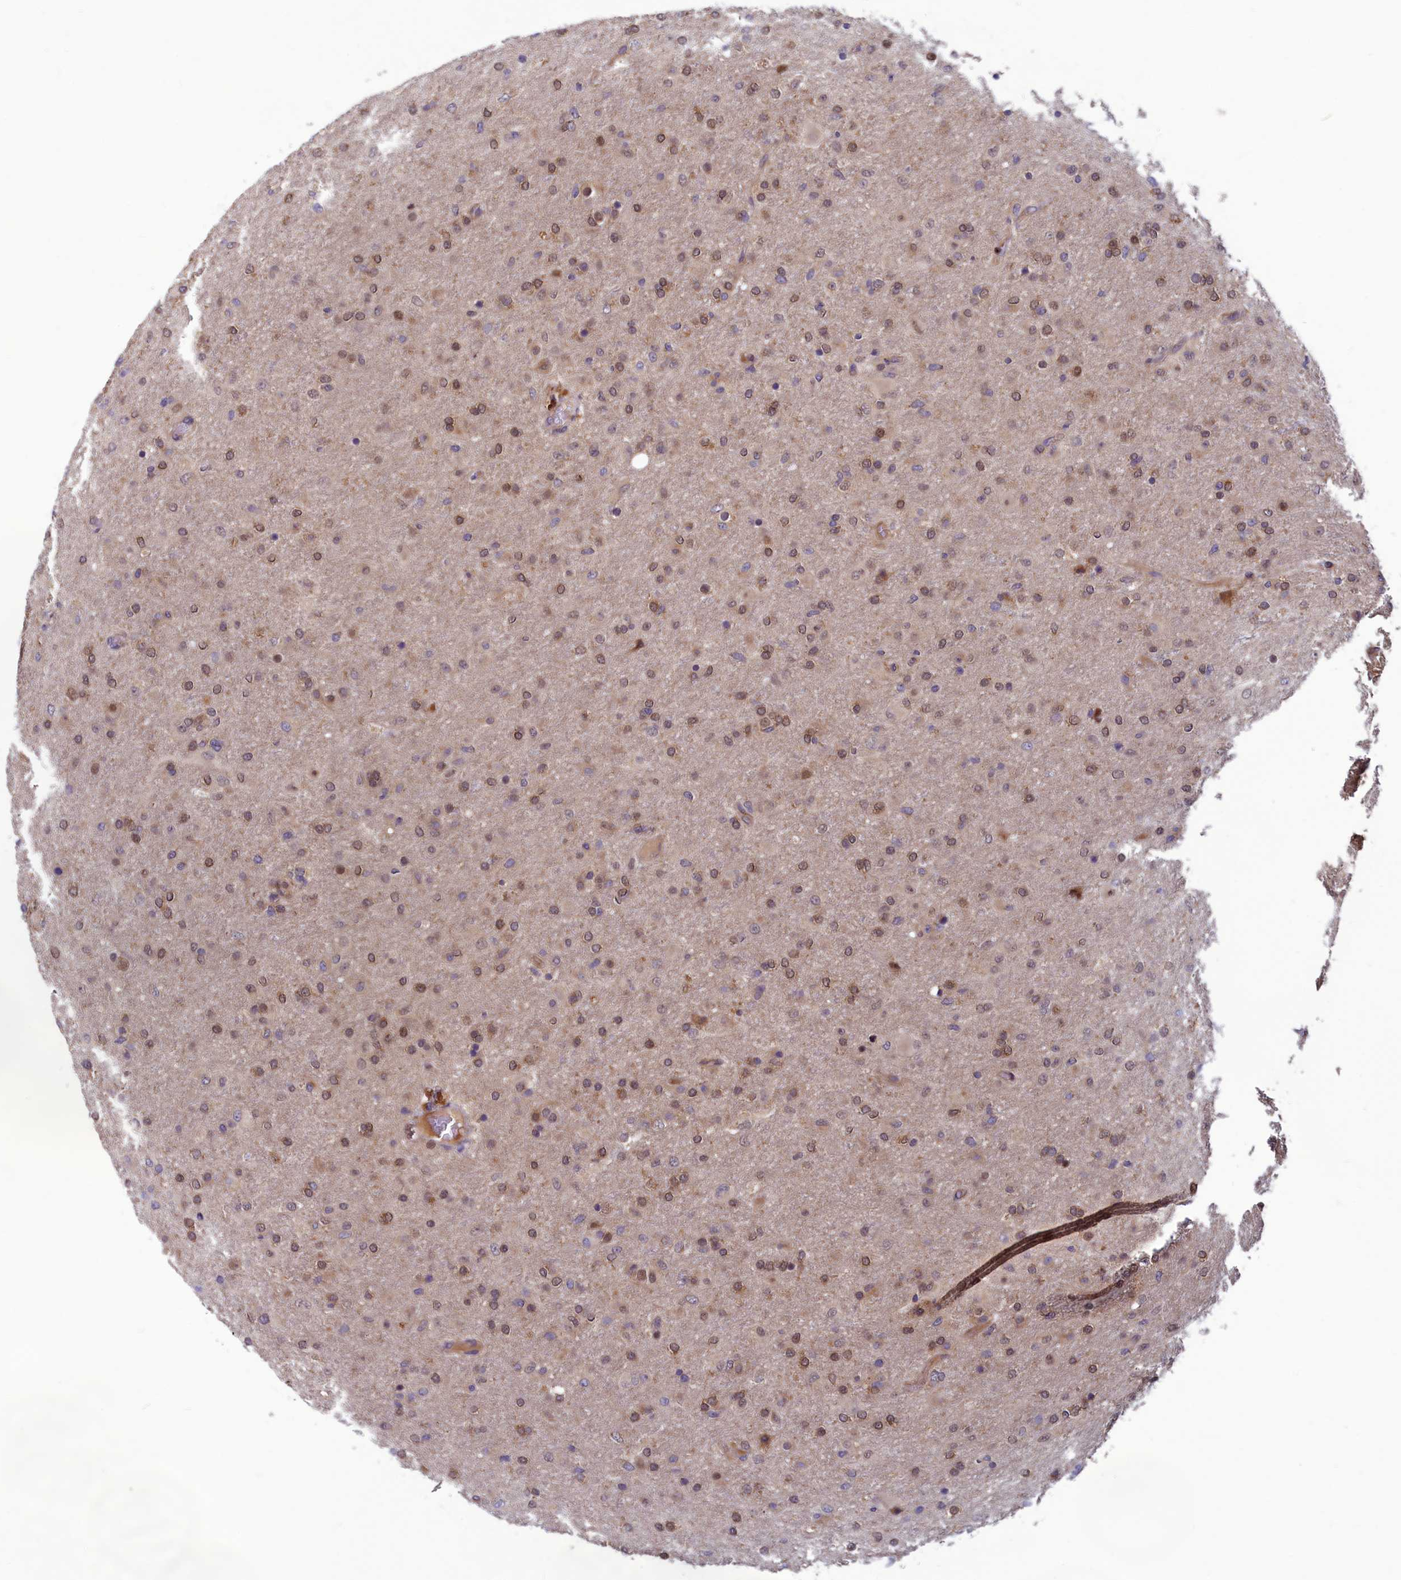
{"staining": {"intensity": "weak", "quantity": "25%-75%", "location": "cytoplasmic/membranous,nuclear"}, "tissue": "glioma", "cell_type": "Tumor cells", "image_type": "cancer", "snomed": [{"axis": "morphology", "description": "Glioma, malignant, Low grade"}, {"axis": "topography", "description": "Brain"}], "caption": "Immunohistochemistry photomicrograph of neoplastic tissue: human glioma stained using immunohistochemistry demonstrates low levels of weak protein expression localized specifically in the cytoplasmic/membranous and nuclear of tumor cells, appearing as a cytoplasmic/membranous and nuclear brown color.", "gene": "CCDC15", "patient": {"sex": "male", "age": 65}}